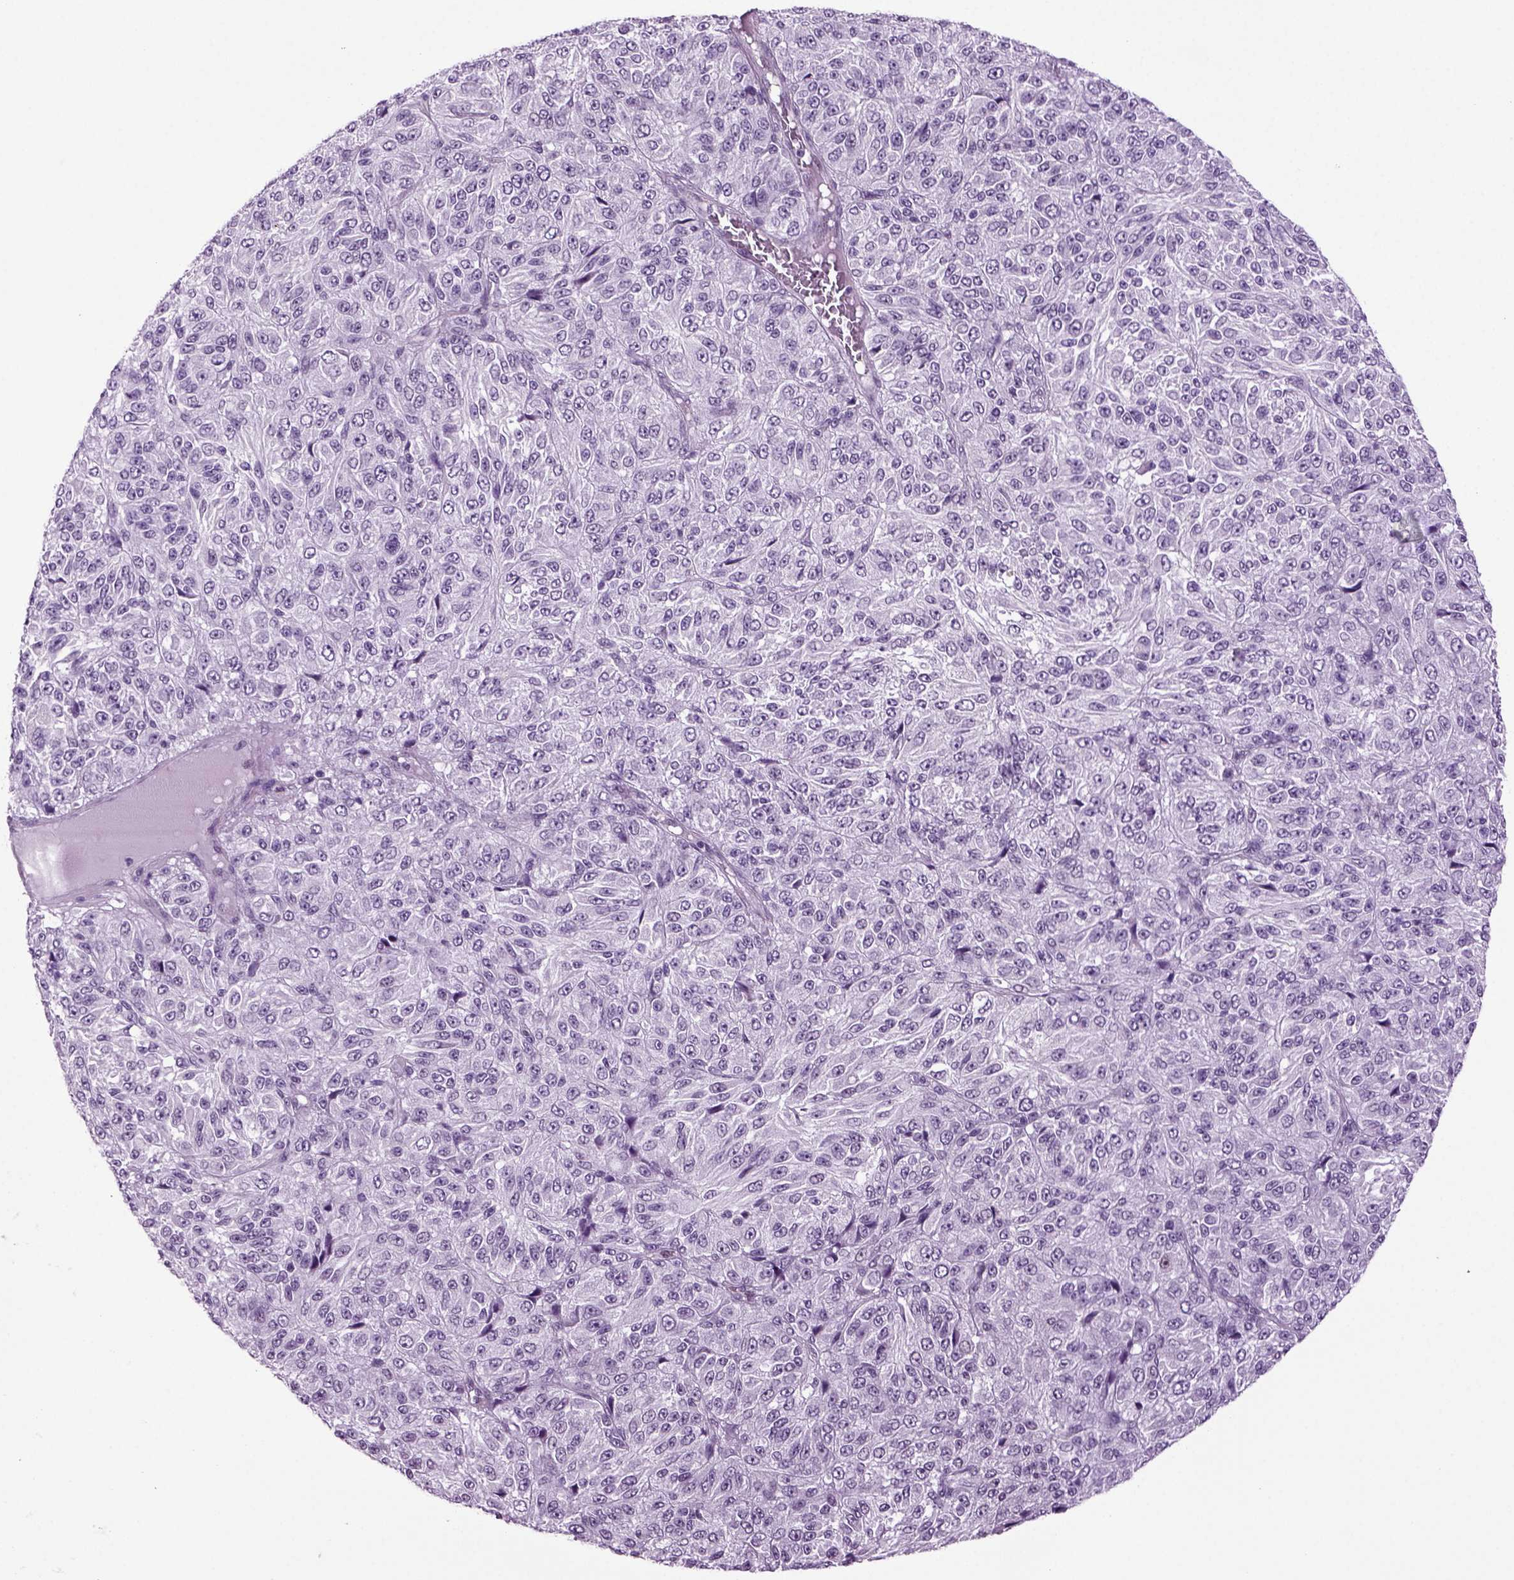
{"staining": {"intensity": "negative", "quantity": "none", "location": "none"}, "tissue": "melanoma", "cell_type": "Tumor cells", "image_type": "cancer", "snomed": [{"axis": "morphology", "description": "Malignant melanoma, Metastatic site"}, {"axis": "topography", "description": "Brain"}], "caption": "Human malignant melanoma (metastatic site) stained for a protein using immunohistochemistry (IHC) exhibits no staining in tumor cells.", "gene": "RFX3", "patient": {"sex": "female", "age": 56}}